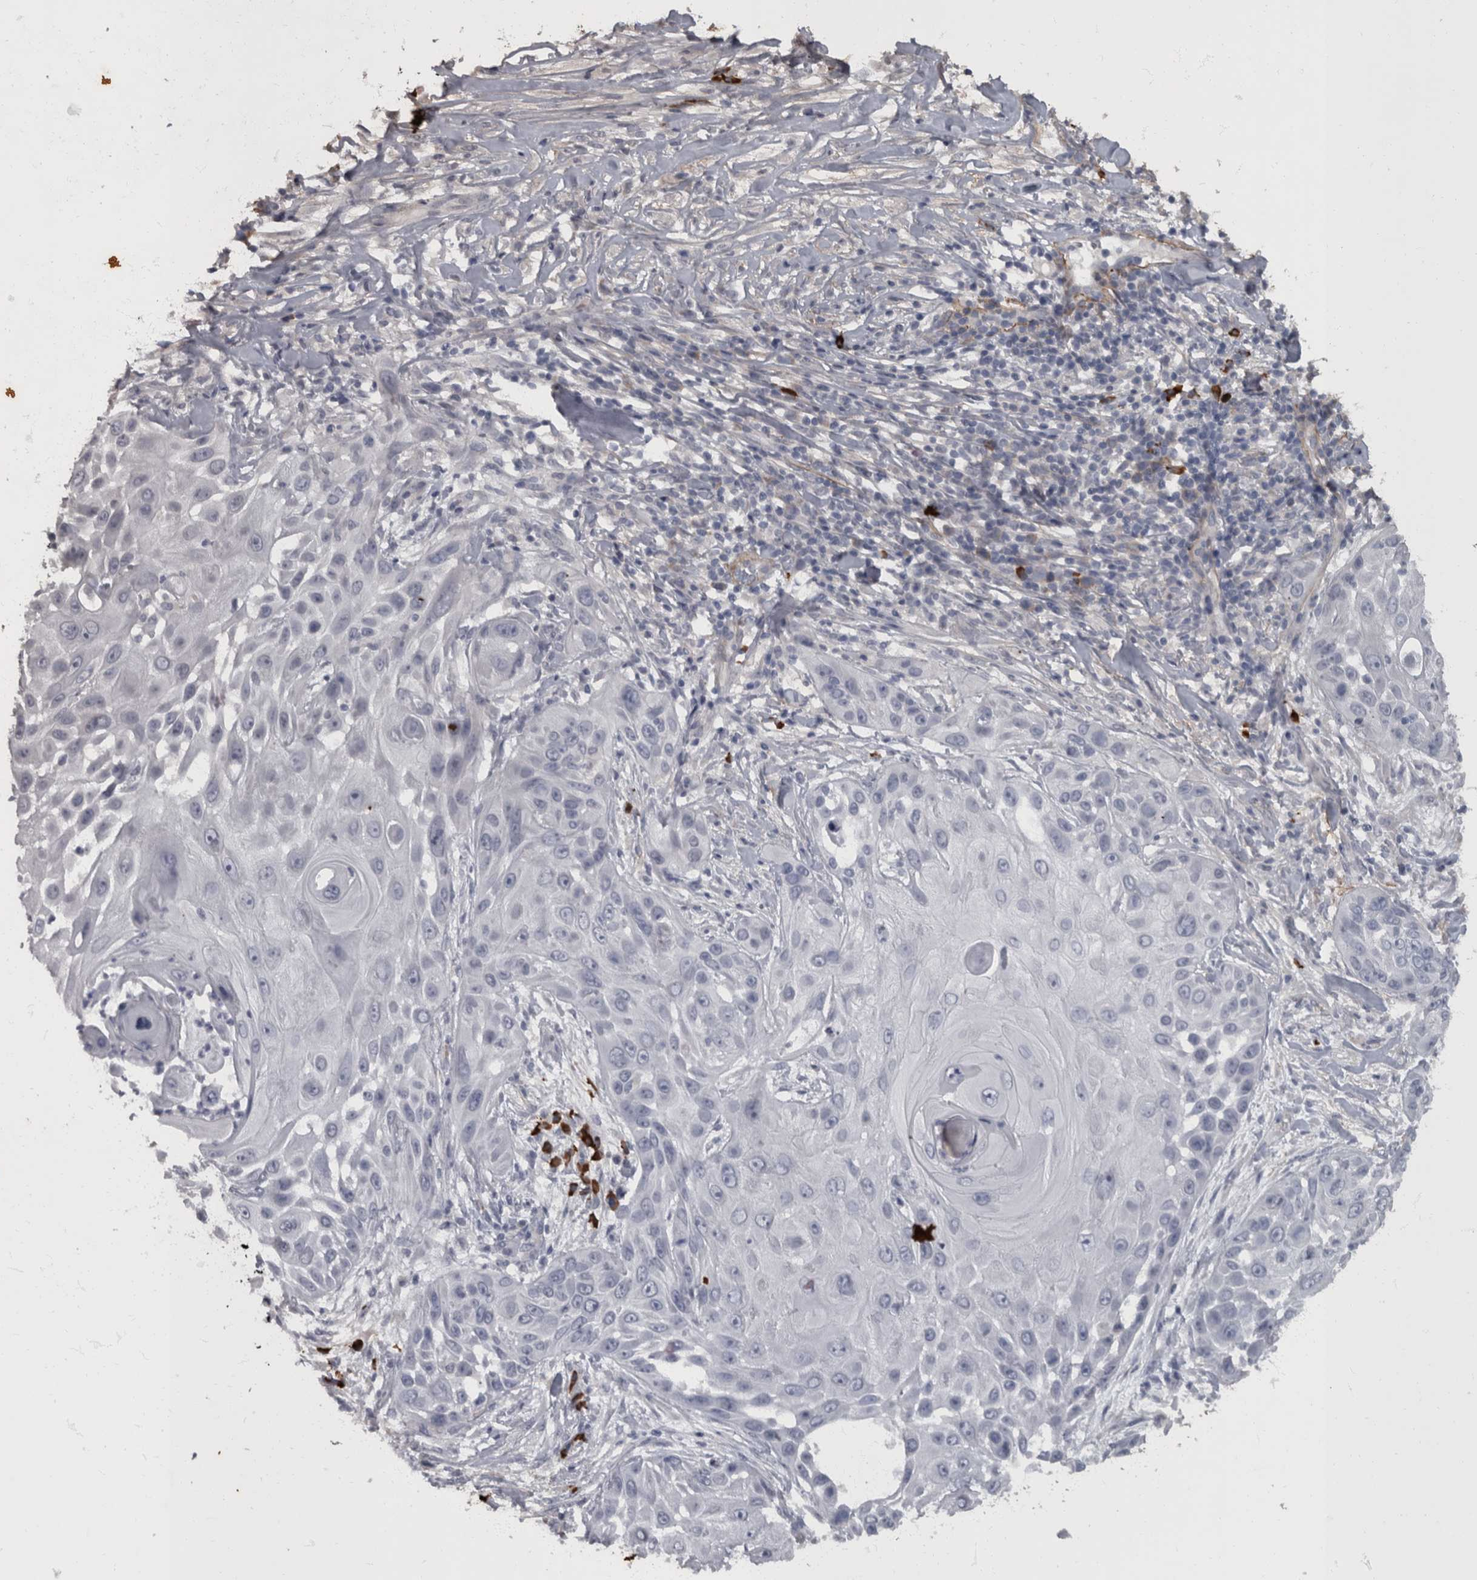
{"staining": {"intensity": "negative", "quantity": "none", "location": "none"}, "tissue": "skin cancer", "cell_type": "Tumor cells", "image_type": "cancer", "snomed": [{"axis": "morphology", "description": "Squamous cell carcinoma, NOS"}, {"axis": "topography", "description": "Skin"}], "caption": "The IHC image has no significant expression in tumor cells of skin squamous cell carcinoma tissue.", "gene": "MASTL", "patient": {"sex": "female", "age": 44}}